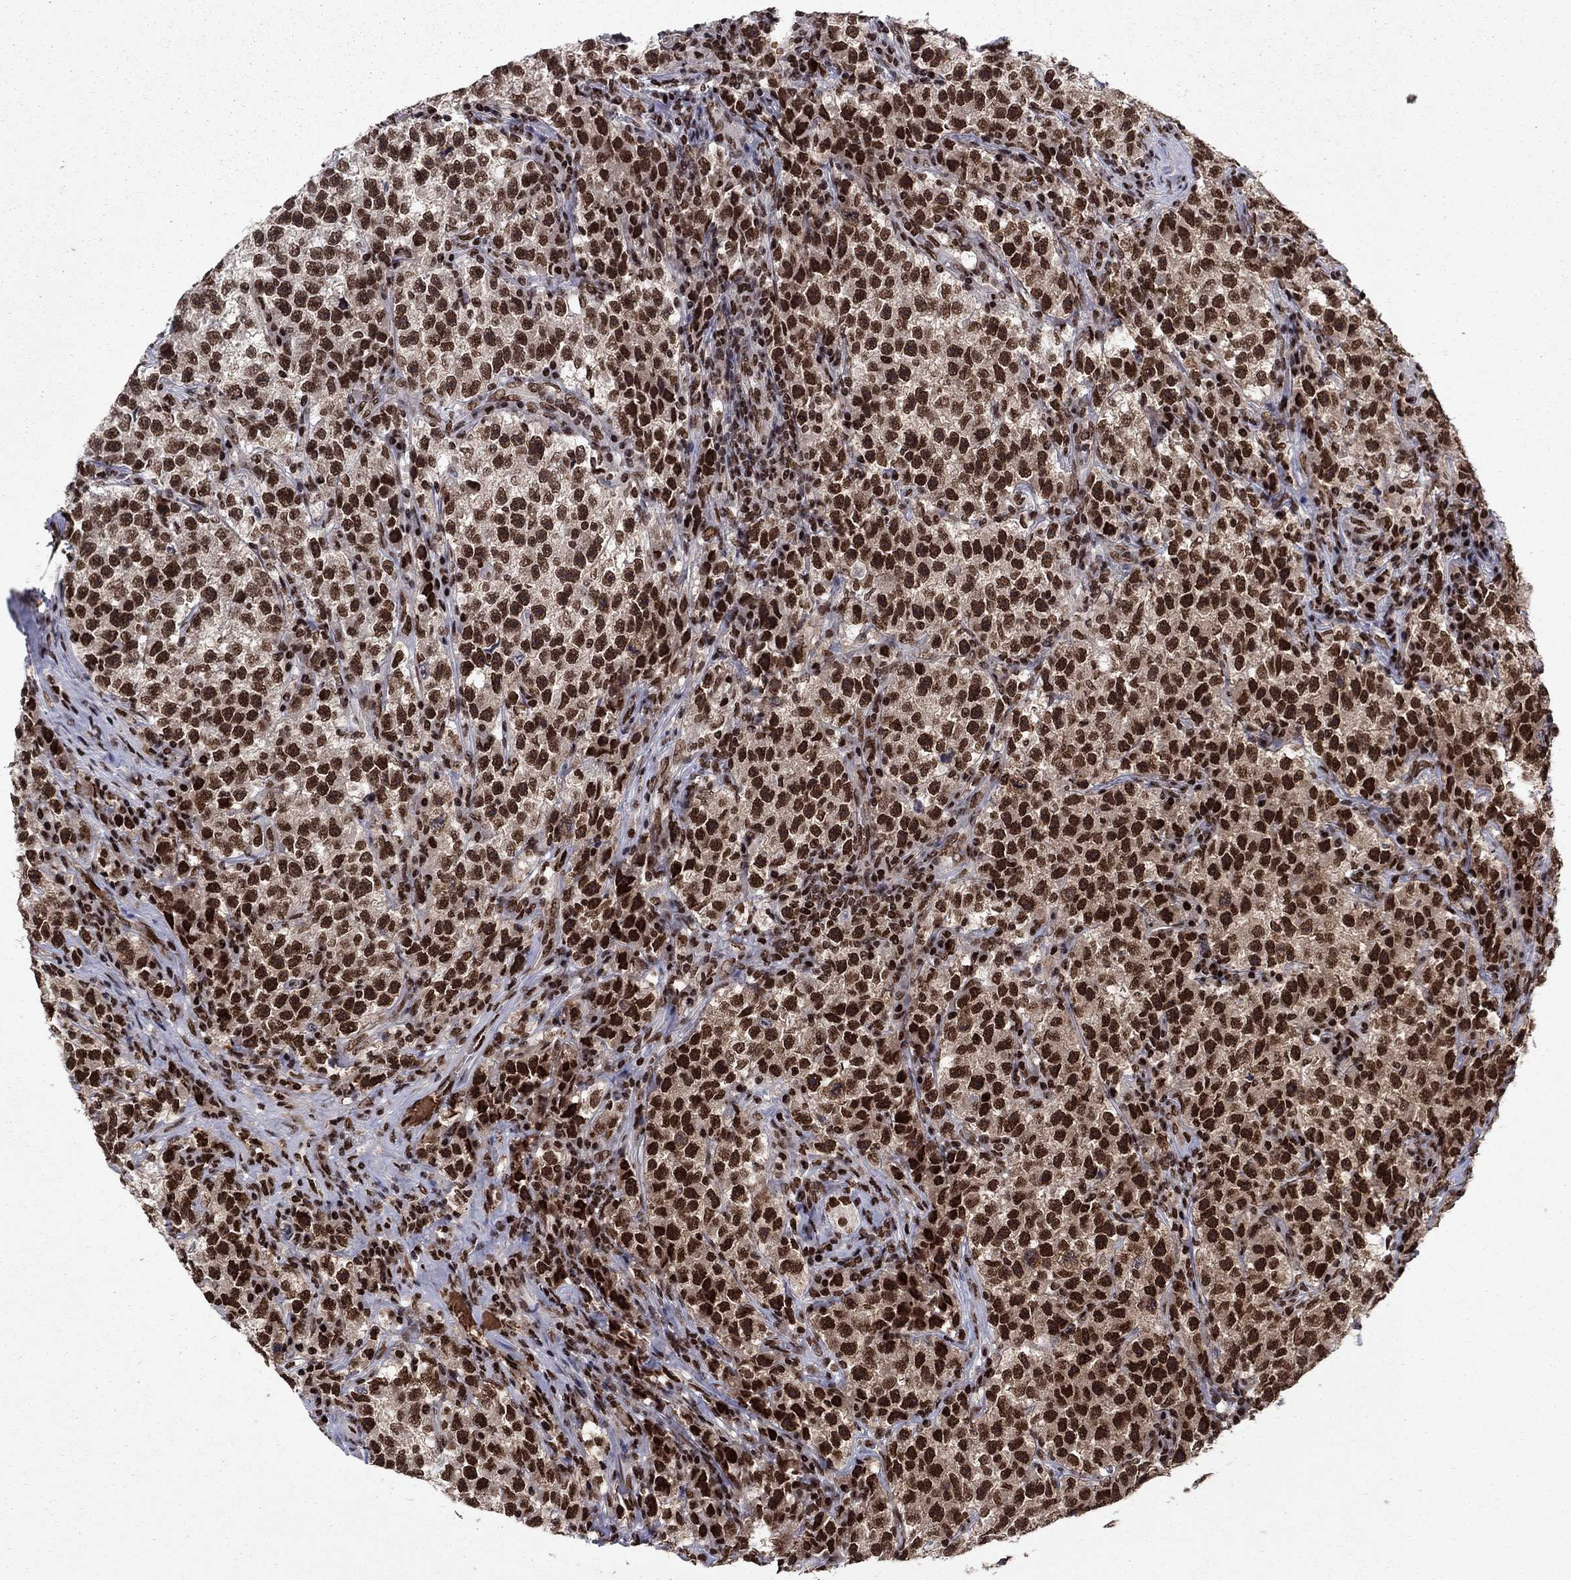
{"staining": {"intensity": "strong", "quantity": ">75%", "location": "nuclear"}, "tissue": "testis cancer", "cell_type": "Tumor cells", "image_type": "cancer", "snomed": [{"axis": "morphology", "description": "Seminoma, NOS"}, {"axis": "topography", "description": "Testis"}], "caption": "The micrograph displays staining of testis cancer (seminoma), revealing strong nuclear protein staining (brown color) within tumor cells.", "gene": "USP54", "patient": {"sex": "male", "age": 22}}